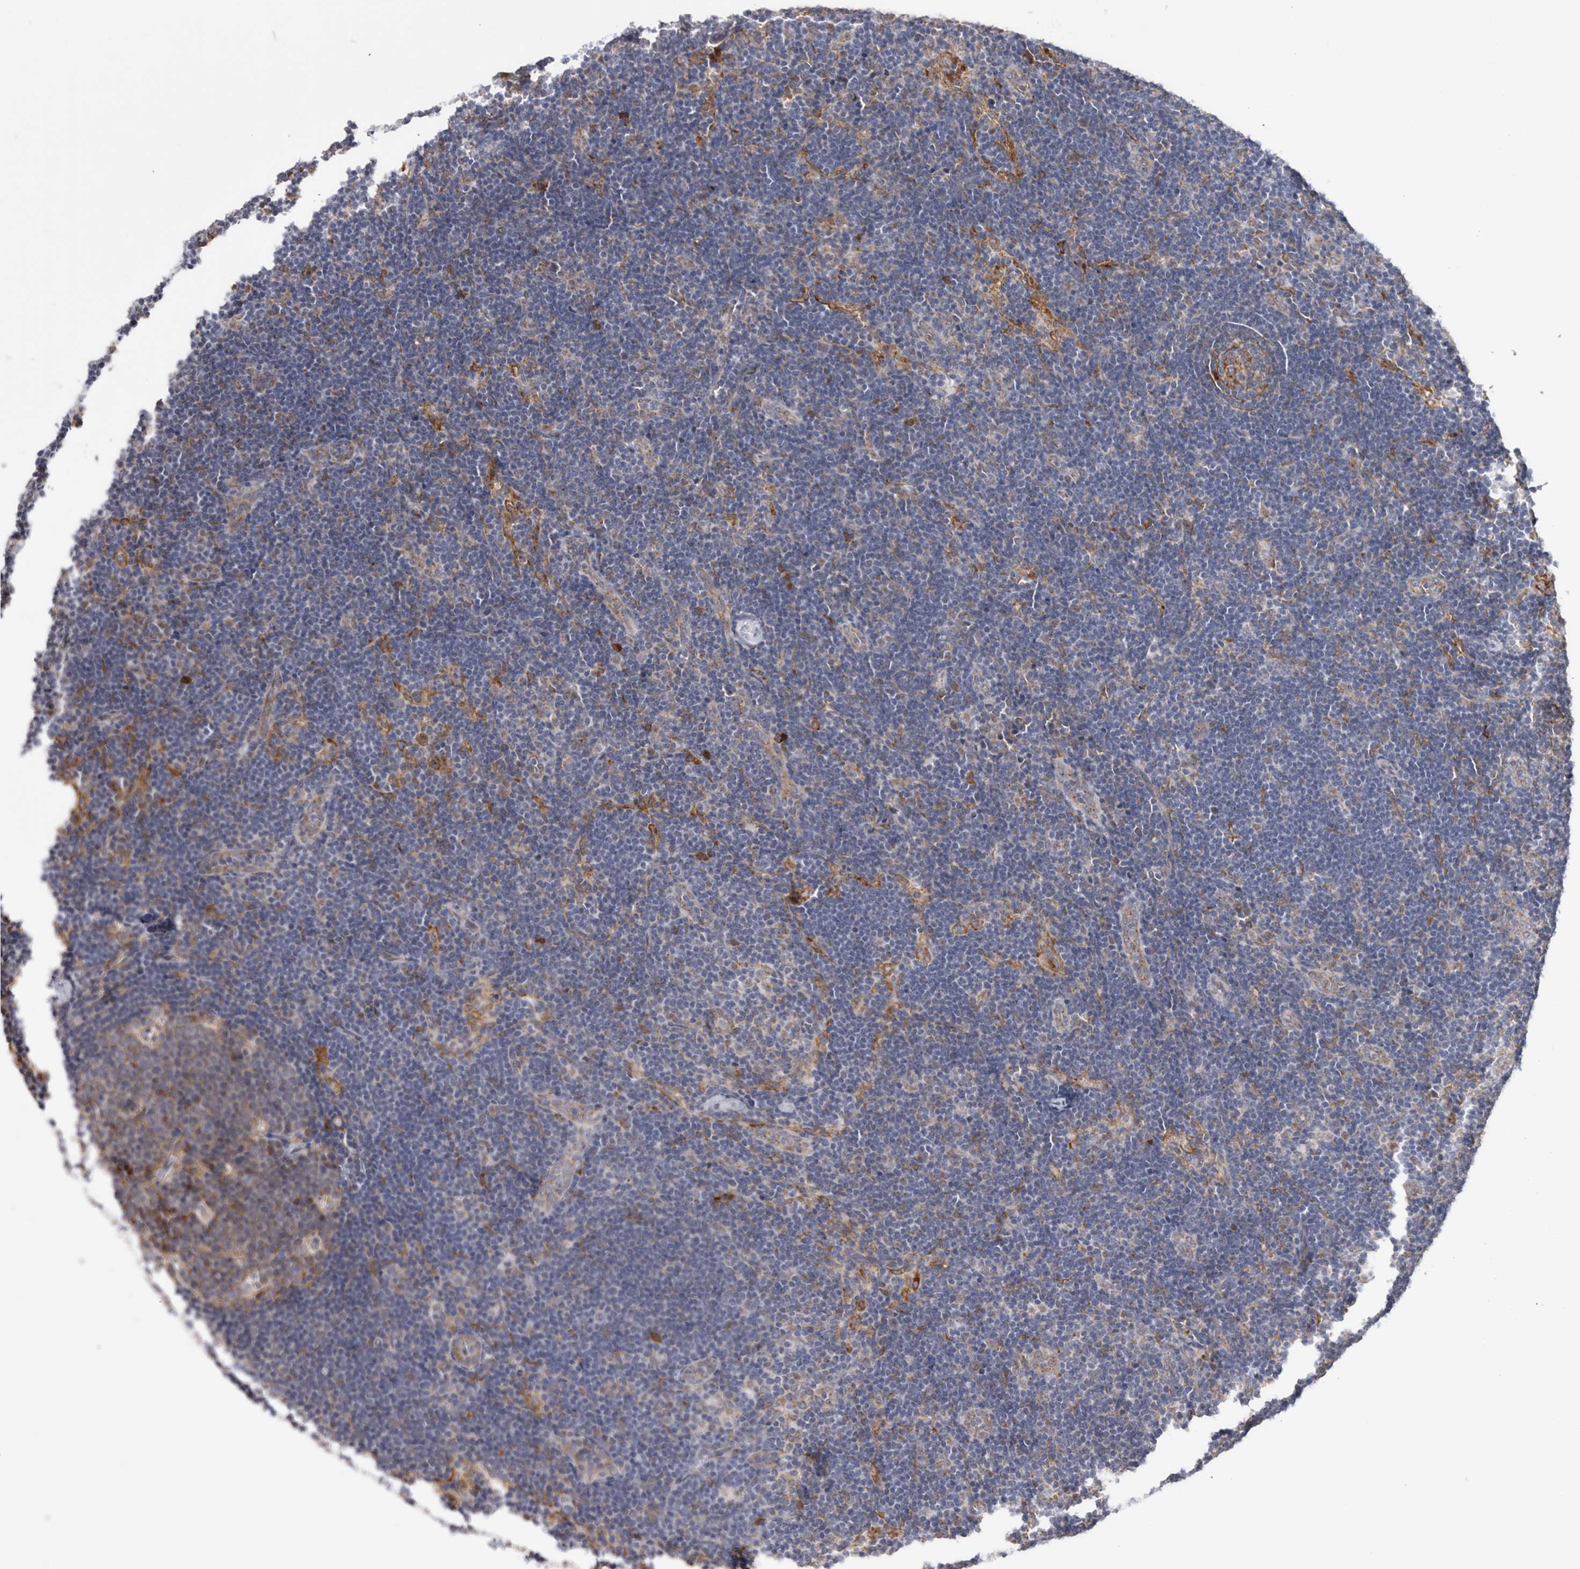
{"staining": {"intensity": "weak", "quantity": ">75%", "location": "cytoplasmic/membranous"}, "tissue": "lymph node", "cell_type": "Germinal center cells", "image_type": "normal", "snomed": [{"axis": "morphology", "description": "Normal tissue, NOS"}, {"axis": "topography", "description": "Lymph node"}], "caption": "Immunohistochemical staining of unremarkable lymph node displays low levels of weak cytoplasmic/membranous expression in approximately >75% of germinal center cells.", "gene": "ZNF341", "patient": {"sex": "female", "age": 22}}